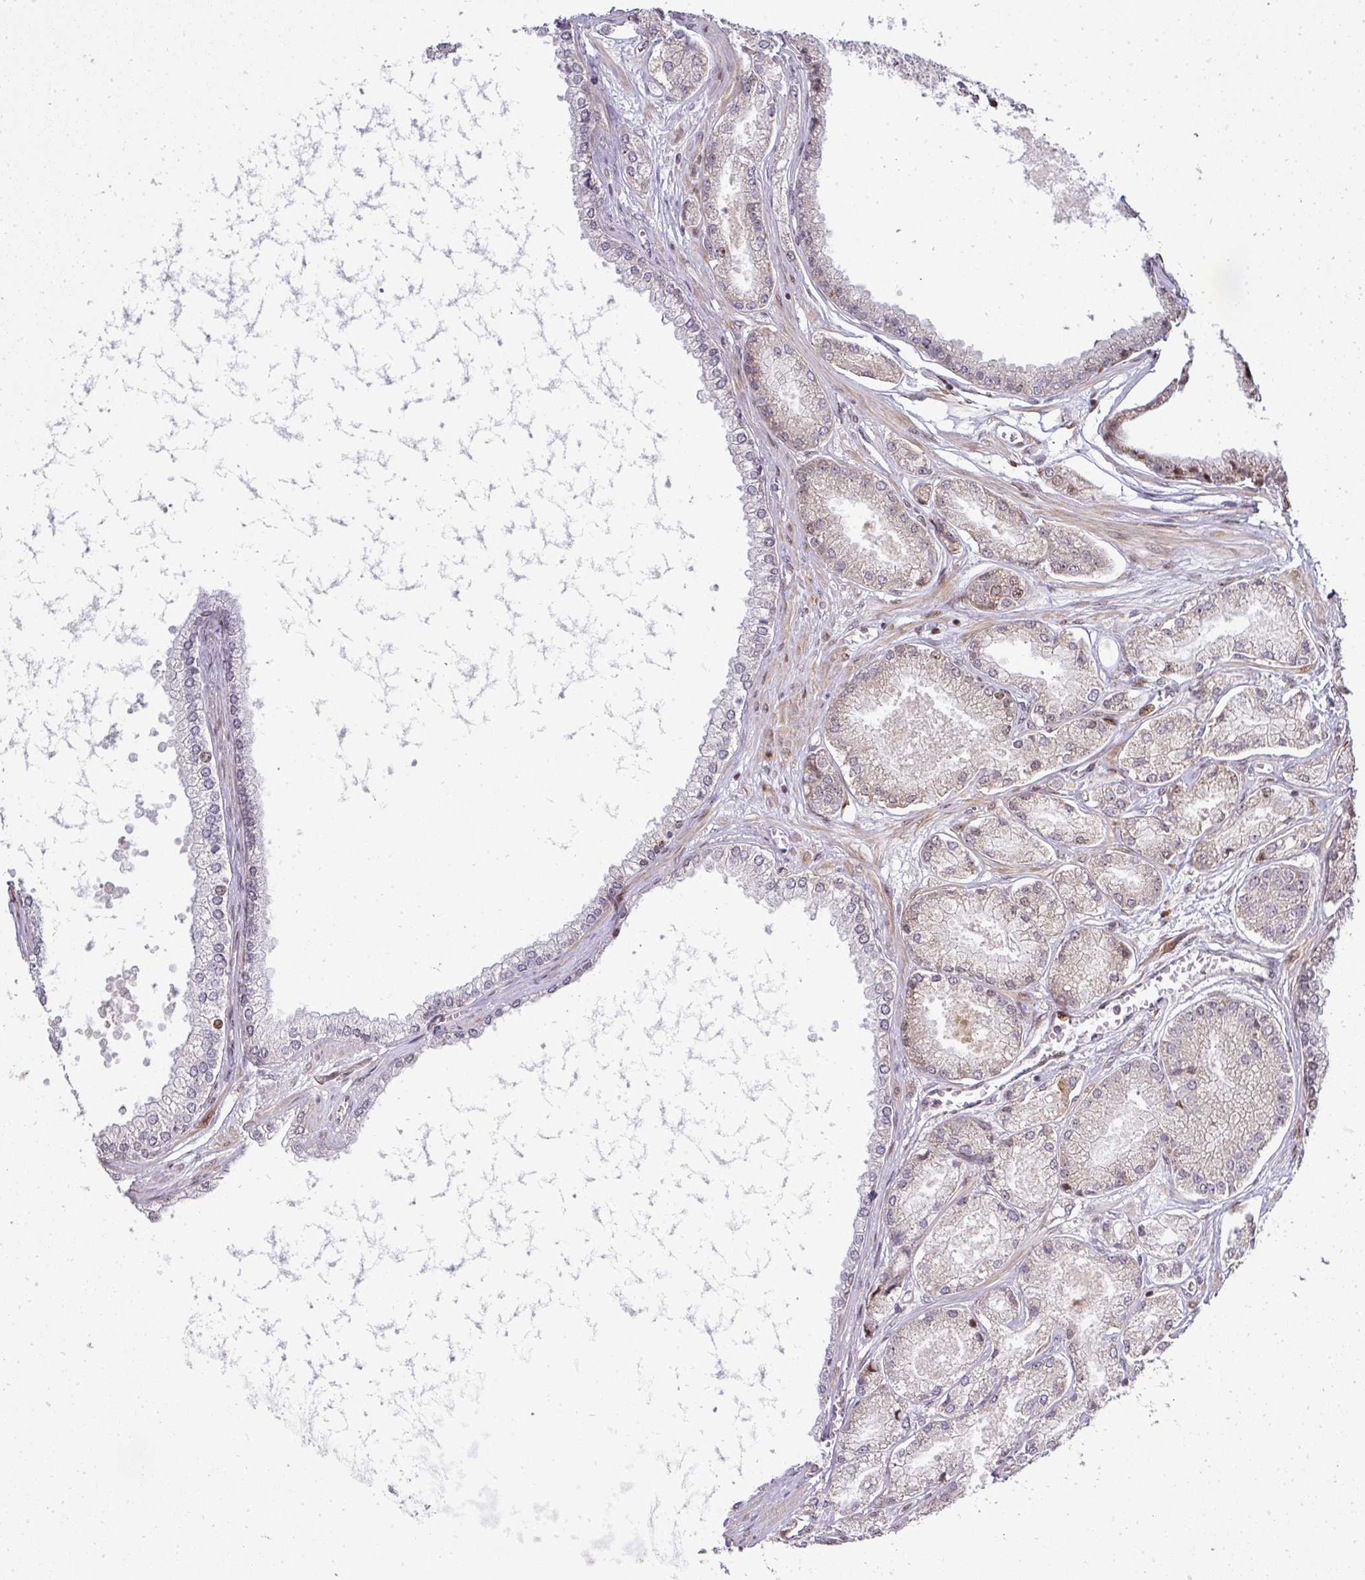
{"staining": {"intensity": "weak", "quantity": "<25%", "location": "cytoplasmic/membranous,nuclear"}, "tissue": "prostate cancer", "cell_type": "Tumor cells", "image_type": "cancer", "snomed": [{"axis": "morphology", "description": "Adenocarcinoma, NOS"}, {"axis": "topography", "description": "Prostate and seminal vesicle, NOS"}], "caption": "Tumor cells are negative for protein expression in human prostate cancer (adenocarcinoma).", "gene": "PATZ1", "patient": {"sex": "male", "age": 76}}